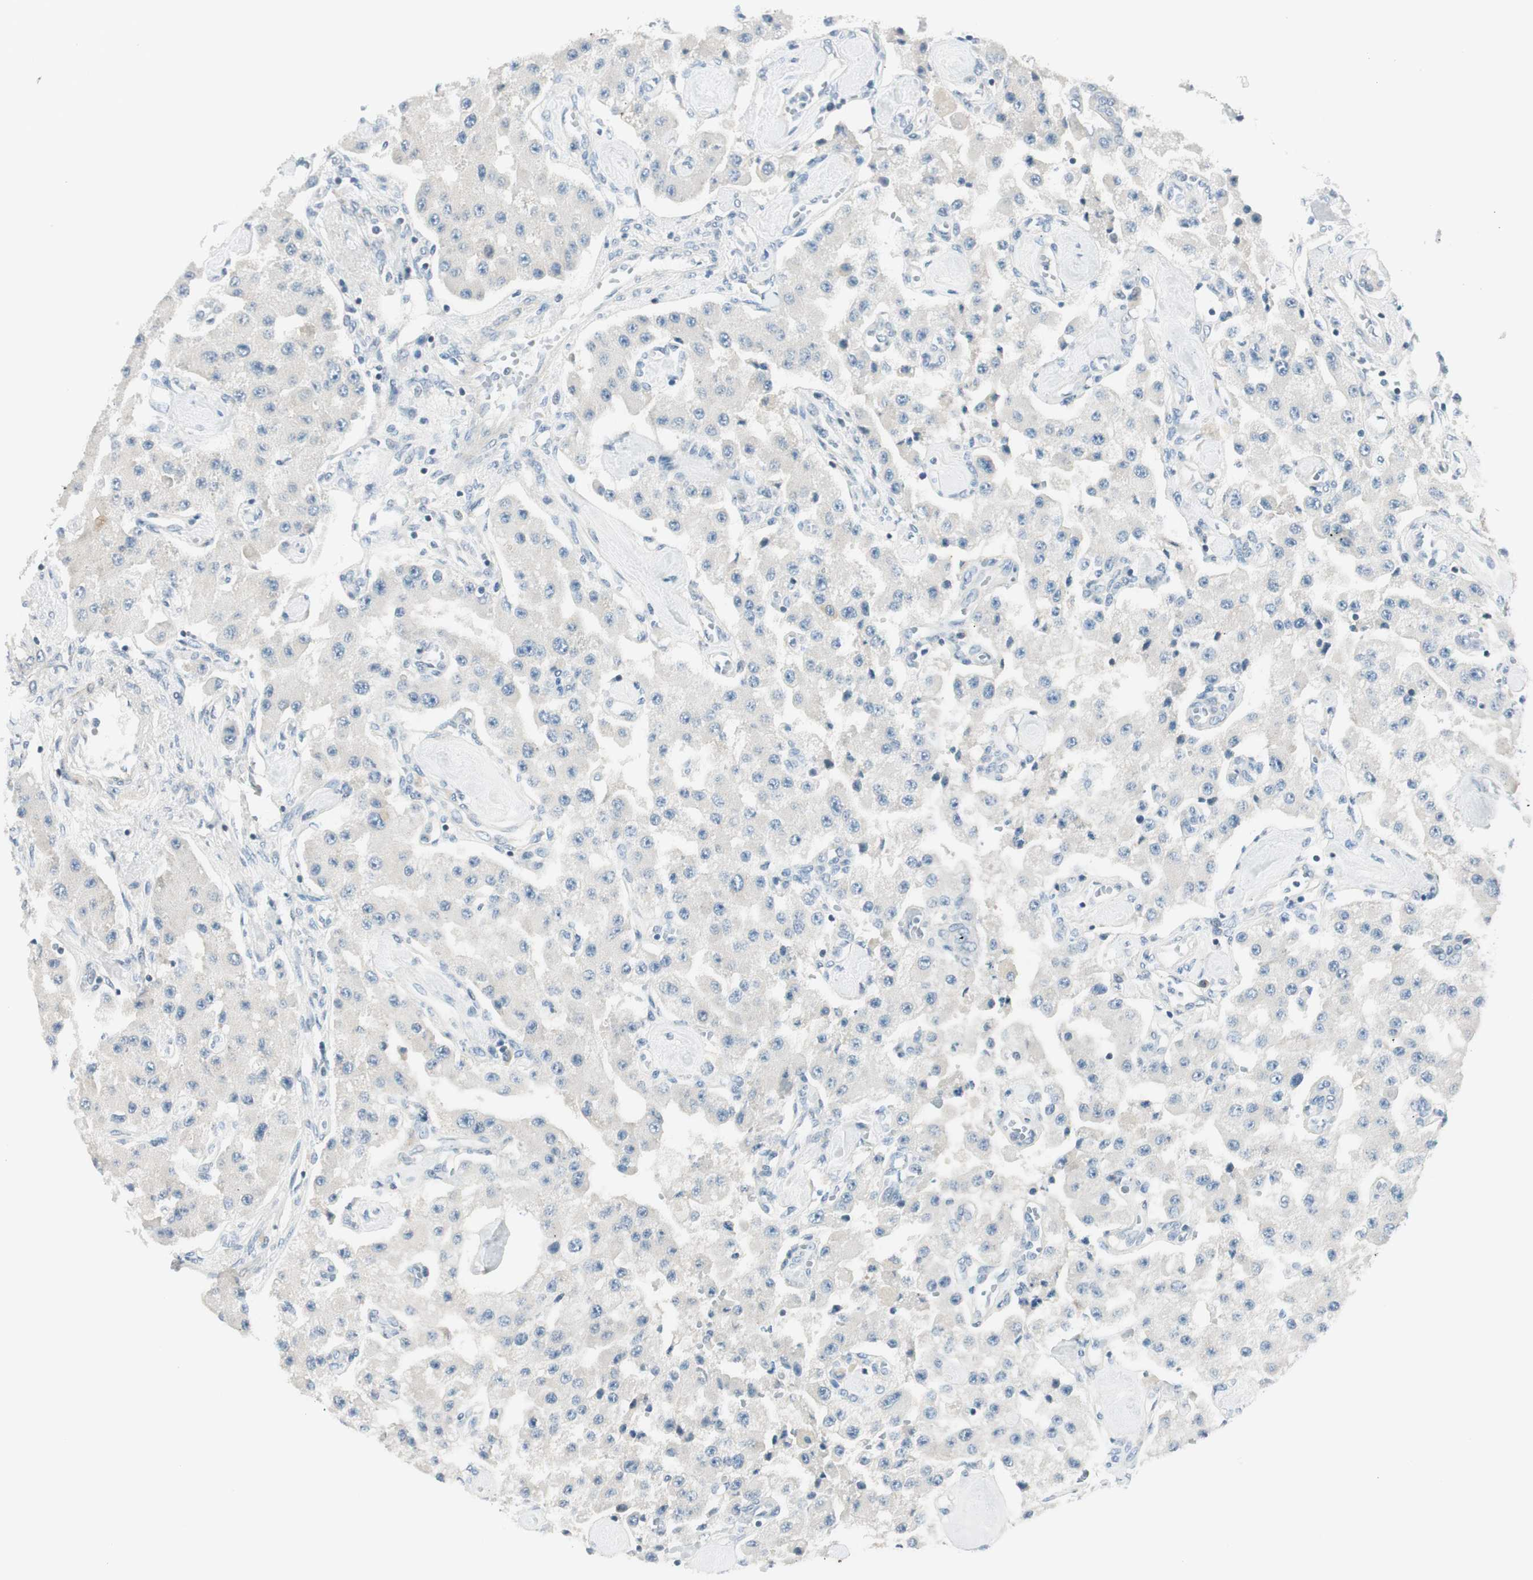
{"staining": {"intensity": "negative", "quantity": "none", "location": "none"}, "tissue": "carcinoid", "cell_type": "Tumor cells", "image_type": "cancer", "snomed": [{"axis": "morphology", "description": "Carcinoid, malignant, NOS"}, {"axis": "topography", "description": "Pancreas"}], "caption": "Tumor cells show no significant positivity in carcinoid.", "gene": "TACR3", "patient": {"sex": "male", "age": 41}}